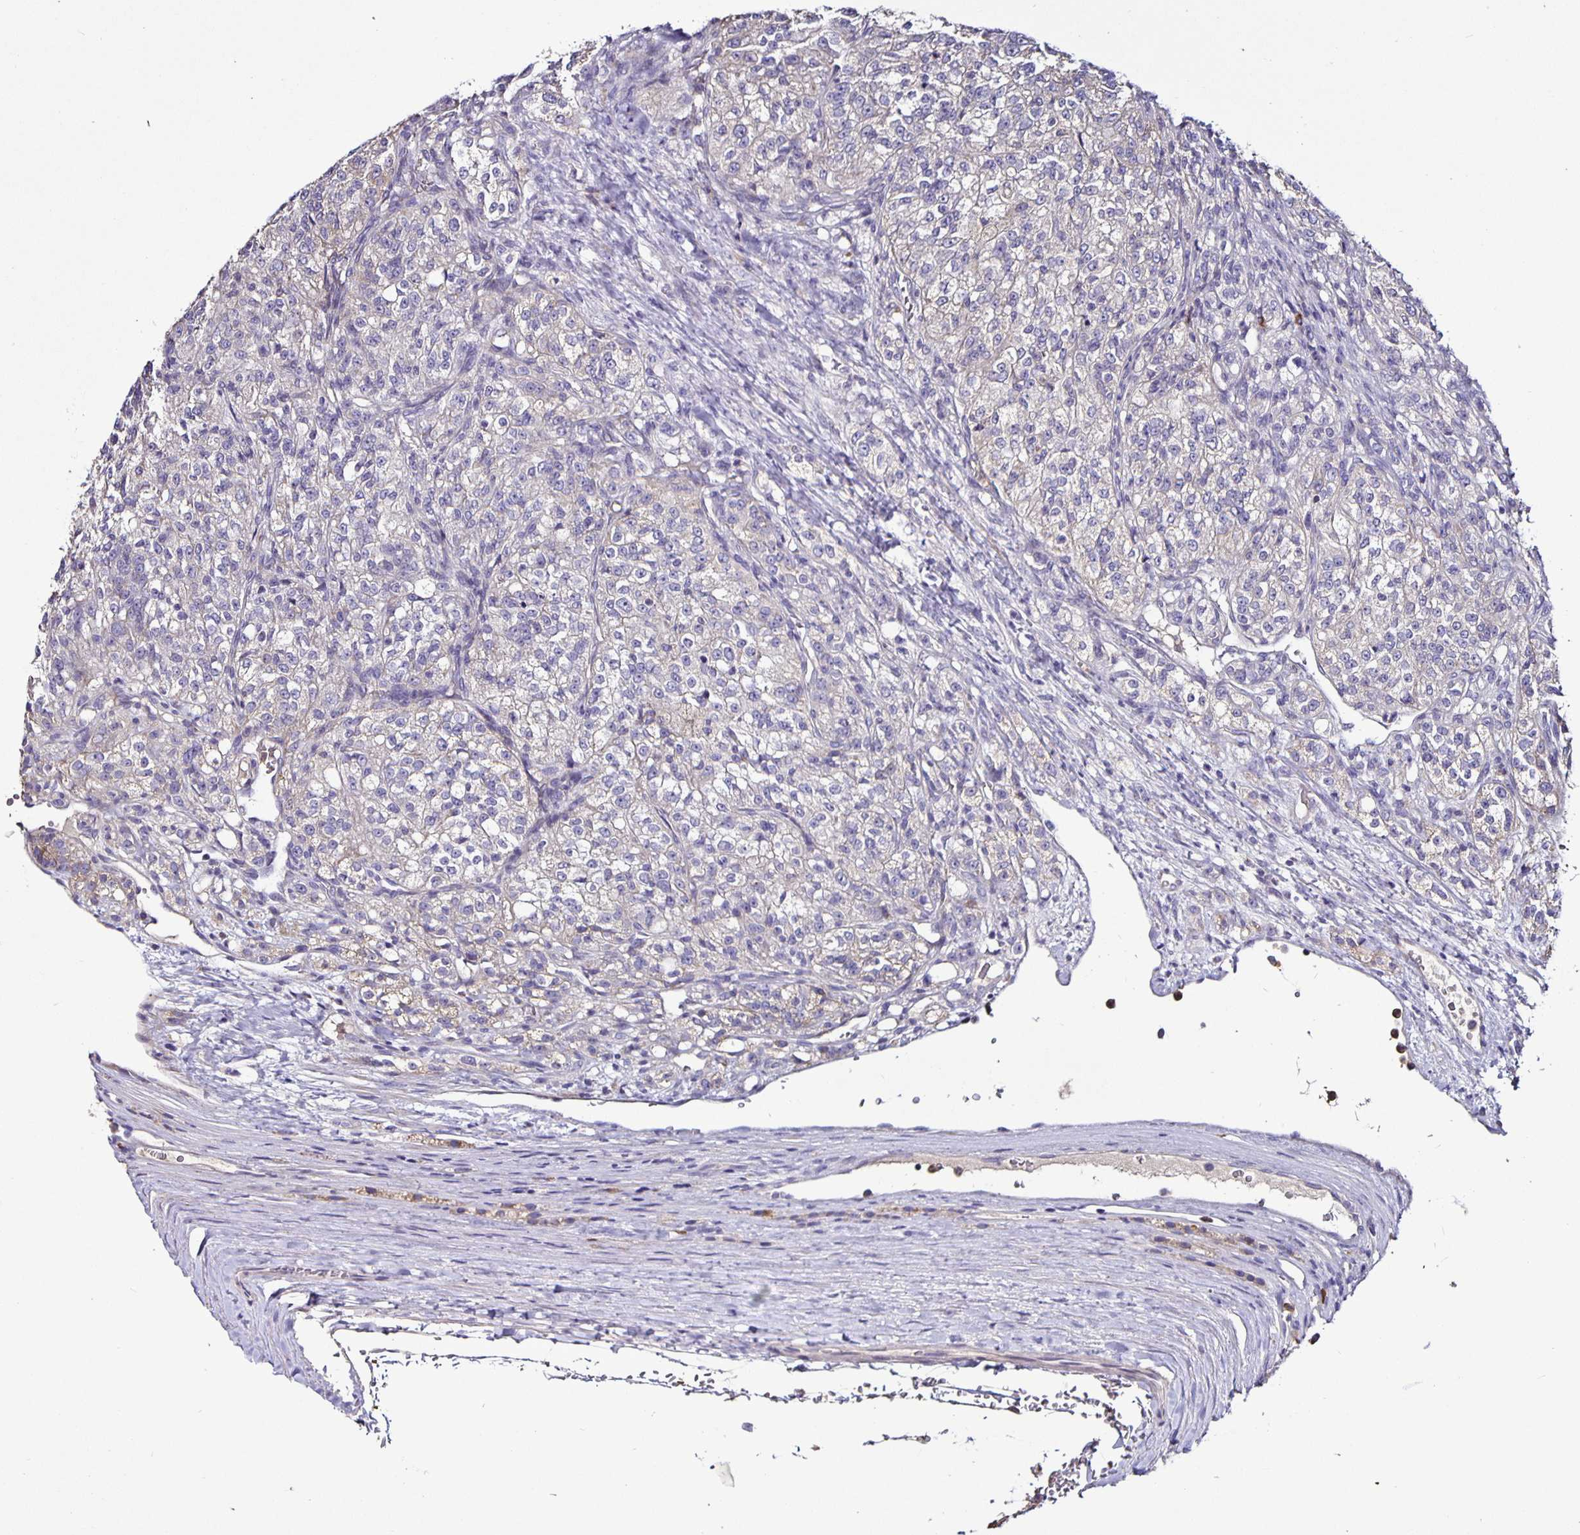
{"staining": {"intensity": "negative", "quantity": "none", "location": "none"}, "tissue": "renal cancer", "cell_type": "Tumor cells", "image_type": "cancer", "snomed": [{"axis": "morphology", "description": "Adenocarcinoma, NOS"}, {"axis": "topography", "description": "Kidney"}], "caption": "Adenocarcinoma (renal) was stained to show a protein in brown. There is no significant positivity in tumor cells.", "gene": "FCER1A", "patient": {"sex": "female", "age": 63}}